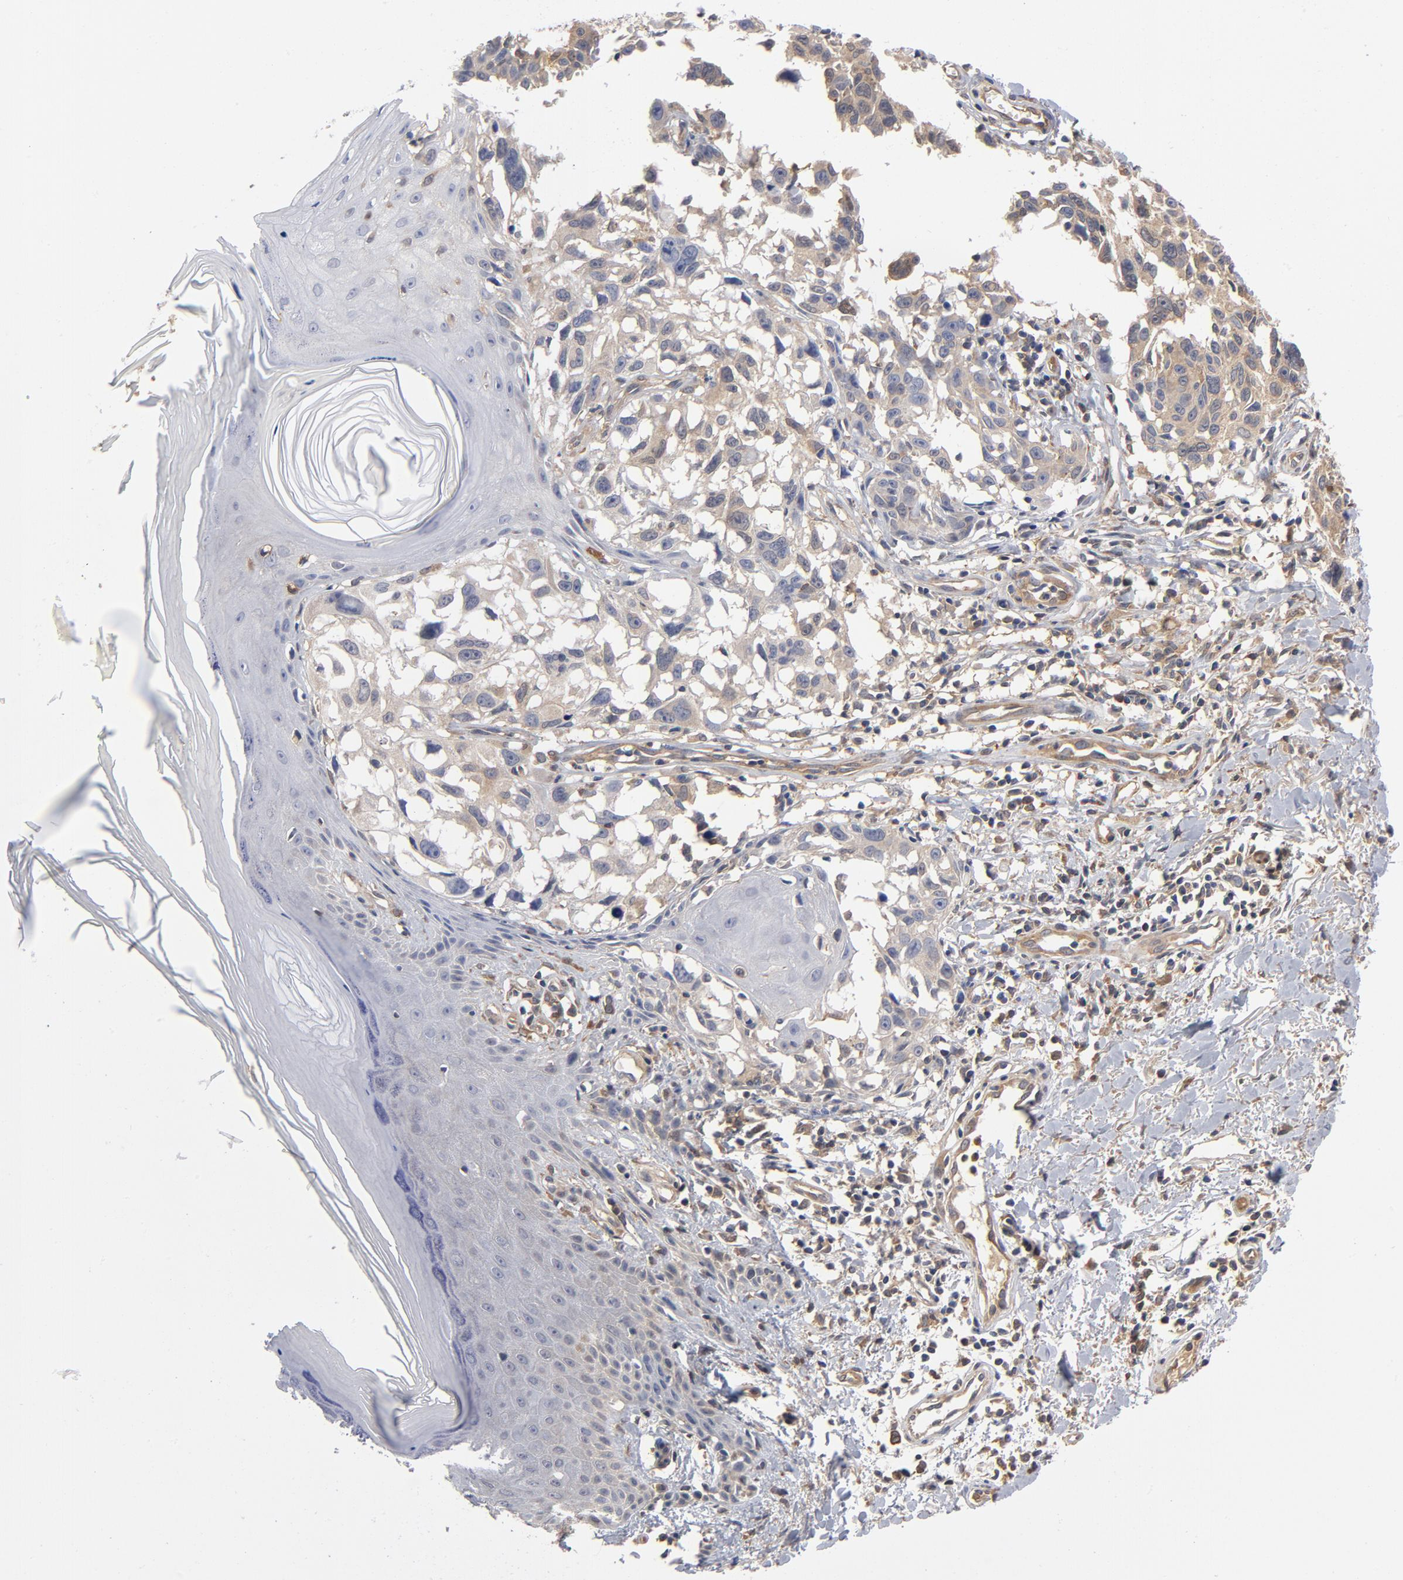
{"staining": {"intensity": "negative", "quantity": "none", "location": "none"}, "tissue": "melanoma", "cell_type": "Tumor cells", "image_type": "cancer", "snomed": [{"axis": "morphology", "description": "Malignant melanoma, NOS"}, {"axis": "topography", "description": "Skin"}], "caption": "High magnification brightfield microscopy of melanoma stained with DAB (3,3'-diaminobenzidine) (brown) and counterstained with hematoxylin (blue): tumor cells show no significant expression. Nuclei are stained in blue.", "gene": "ASMTL", "patient": {"sex": "female", "age": 77}}